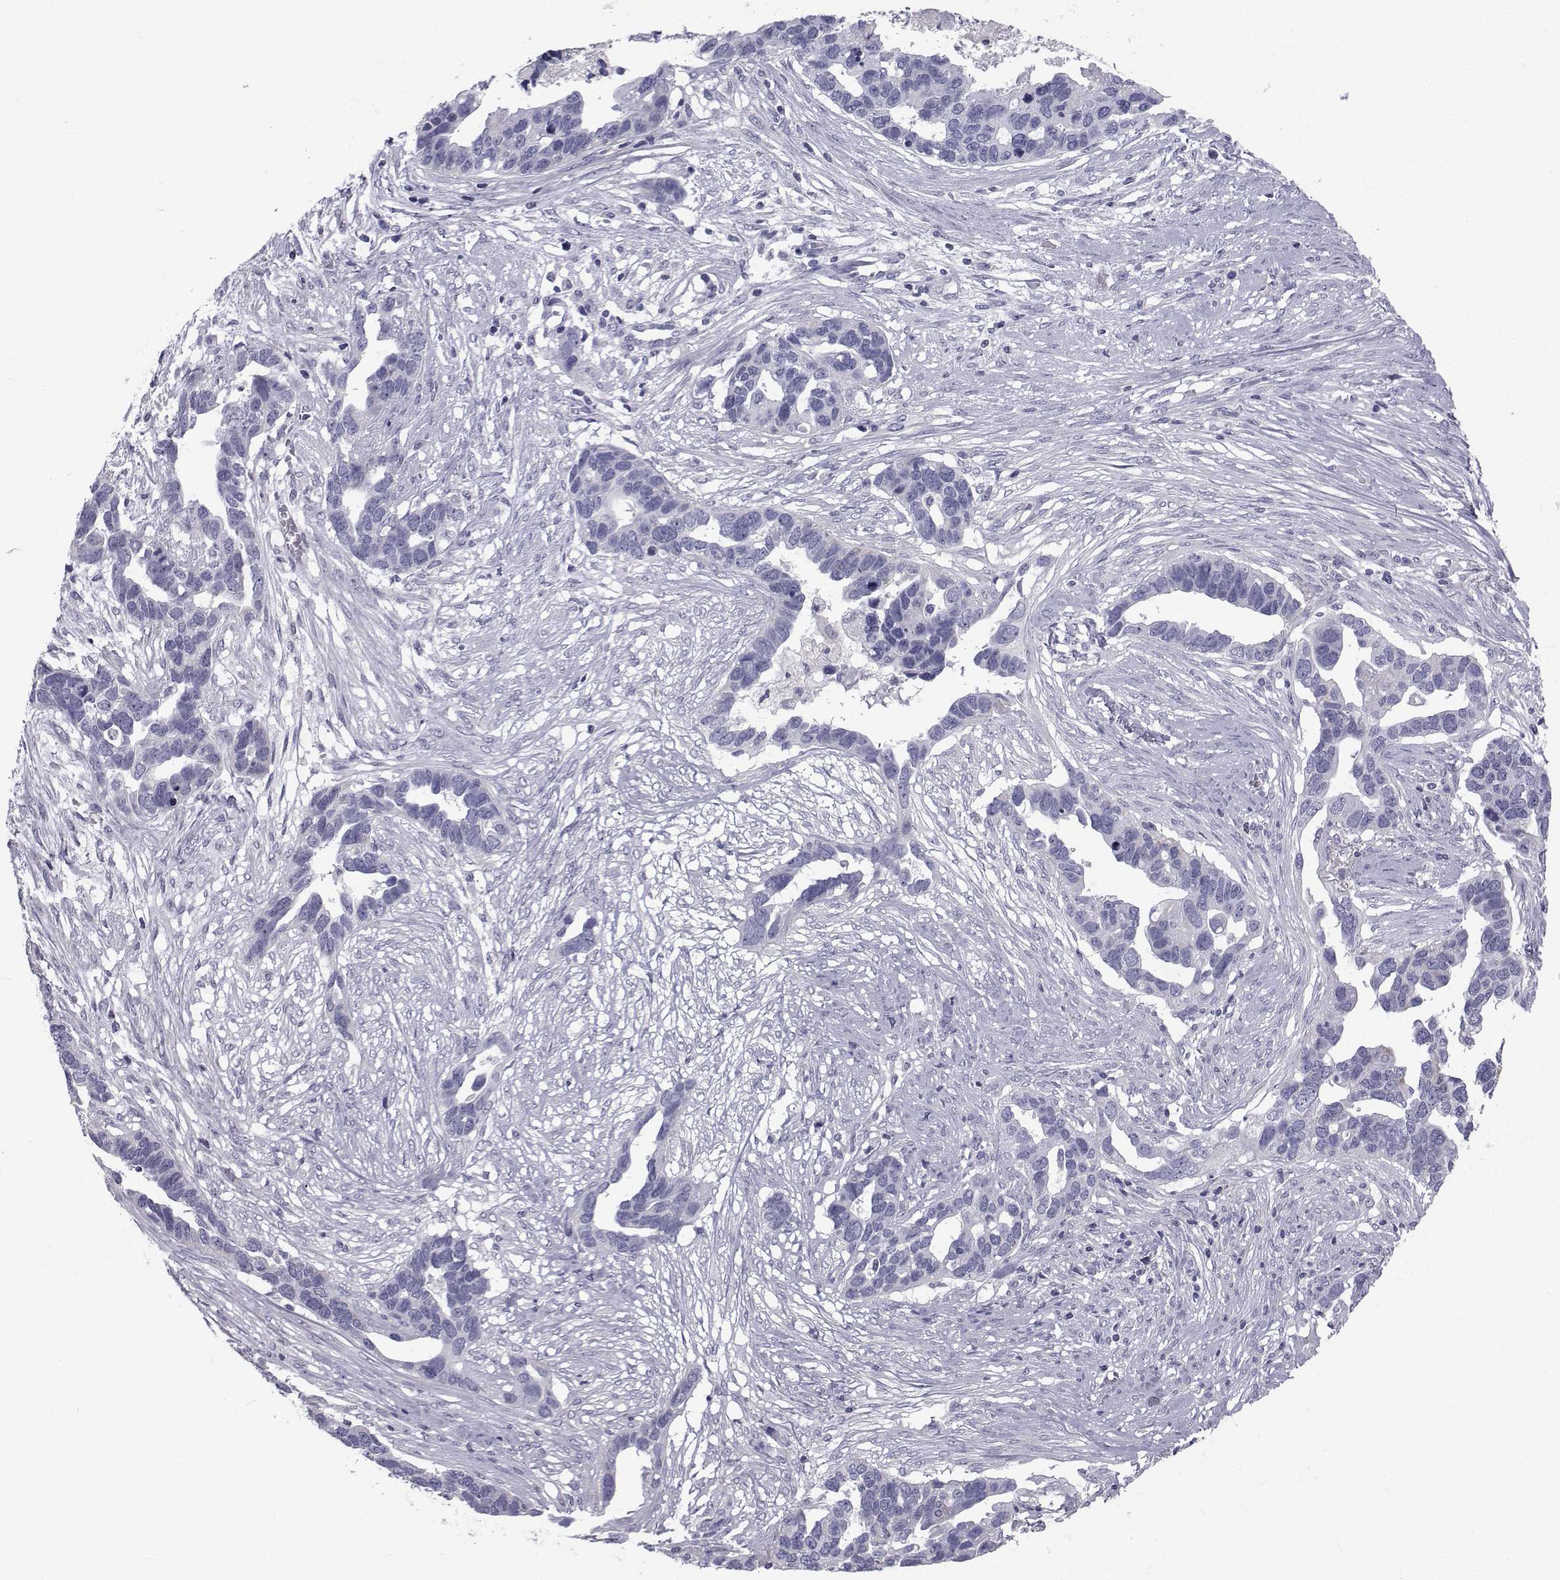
{"staining": {"intensity": "negative", "quantity": "none", "location": "none"}, "tissue": "ovarian cancer", "cell_type": "Tumor cells", "image_type": "cancer", "snomed": [{"axis": "morphology", "description": "Cystadenocarcinoma, serous, NOS"}, {"axis": "topography", "description": "Ovary"}], "caption": "IHC of human serous cystadenocarcinoma (ovarian) shows no positivity in tumor cells. Nuclei are stained in blue.", "gene": "FDXR", "patient": {"sex": "female", "age": 54}}